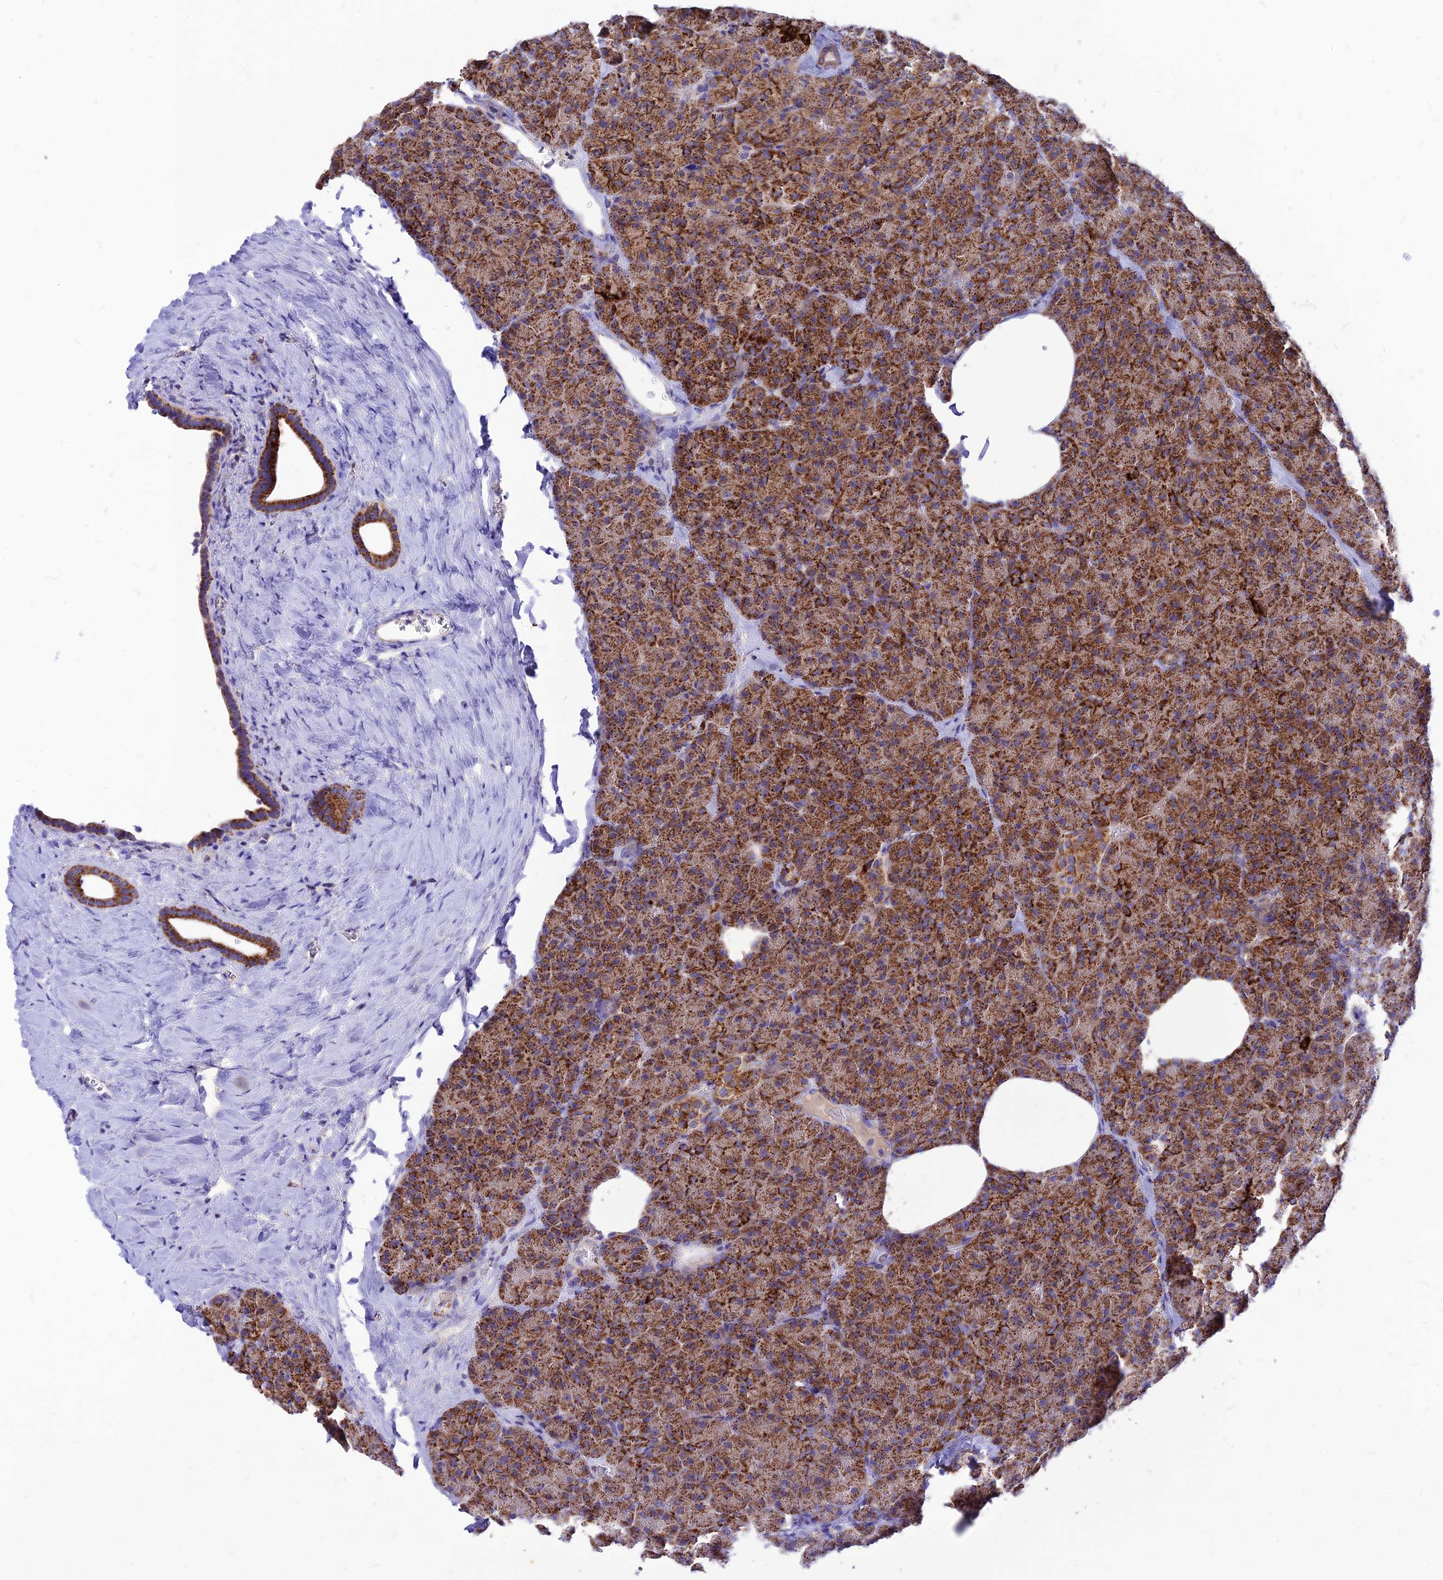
{"staining": {"intensity": "strong", "quantity": ">75%", "location": "cytoplasmic/membranous"}, "tissue": "pancreas", "cell_type": "Exocrine glandular cells", "image_type": "normal", "snomed": [{"axis": "morphology", "description": "Normal tissue, NOS"}, {"axis": "morphology", "description": "Carcinoid, malignant, NOS"}, {"axis": "topography", "description": "Pancreas"}], "caption": "IHC (DAB) staining of unremarkable human pancreas exhibits strong cytoplasmic/membranous protein positivity in about >75% of exocrine glandular cells.", "gene": "ECI1", "patient": {"sex": "female", "age": 35}}